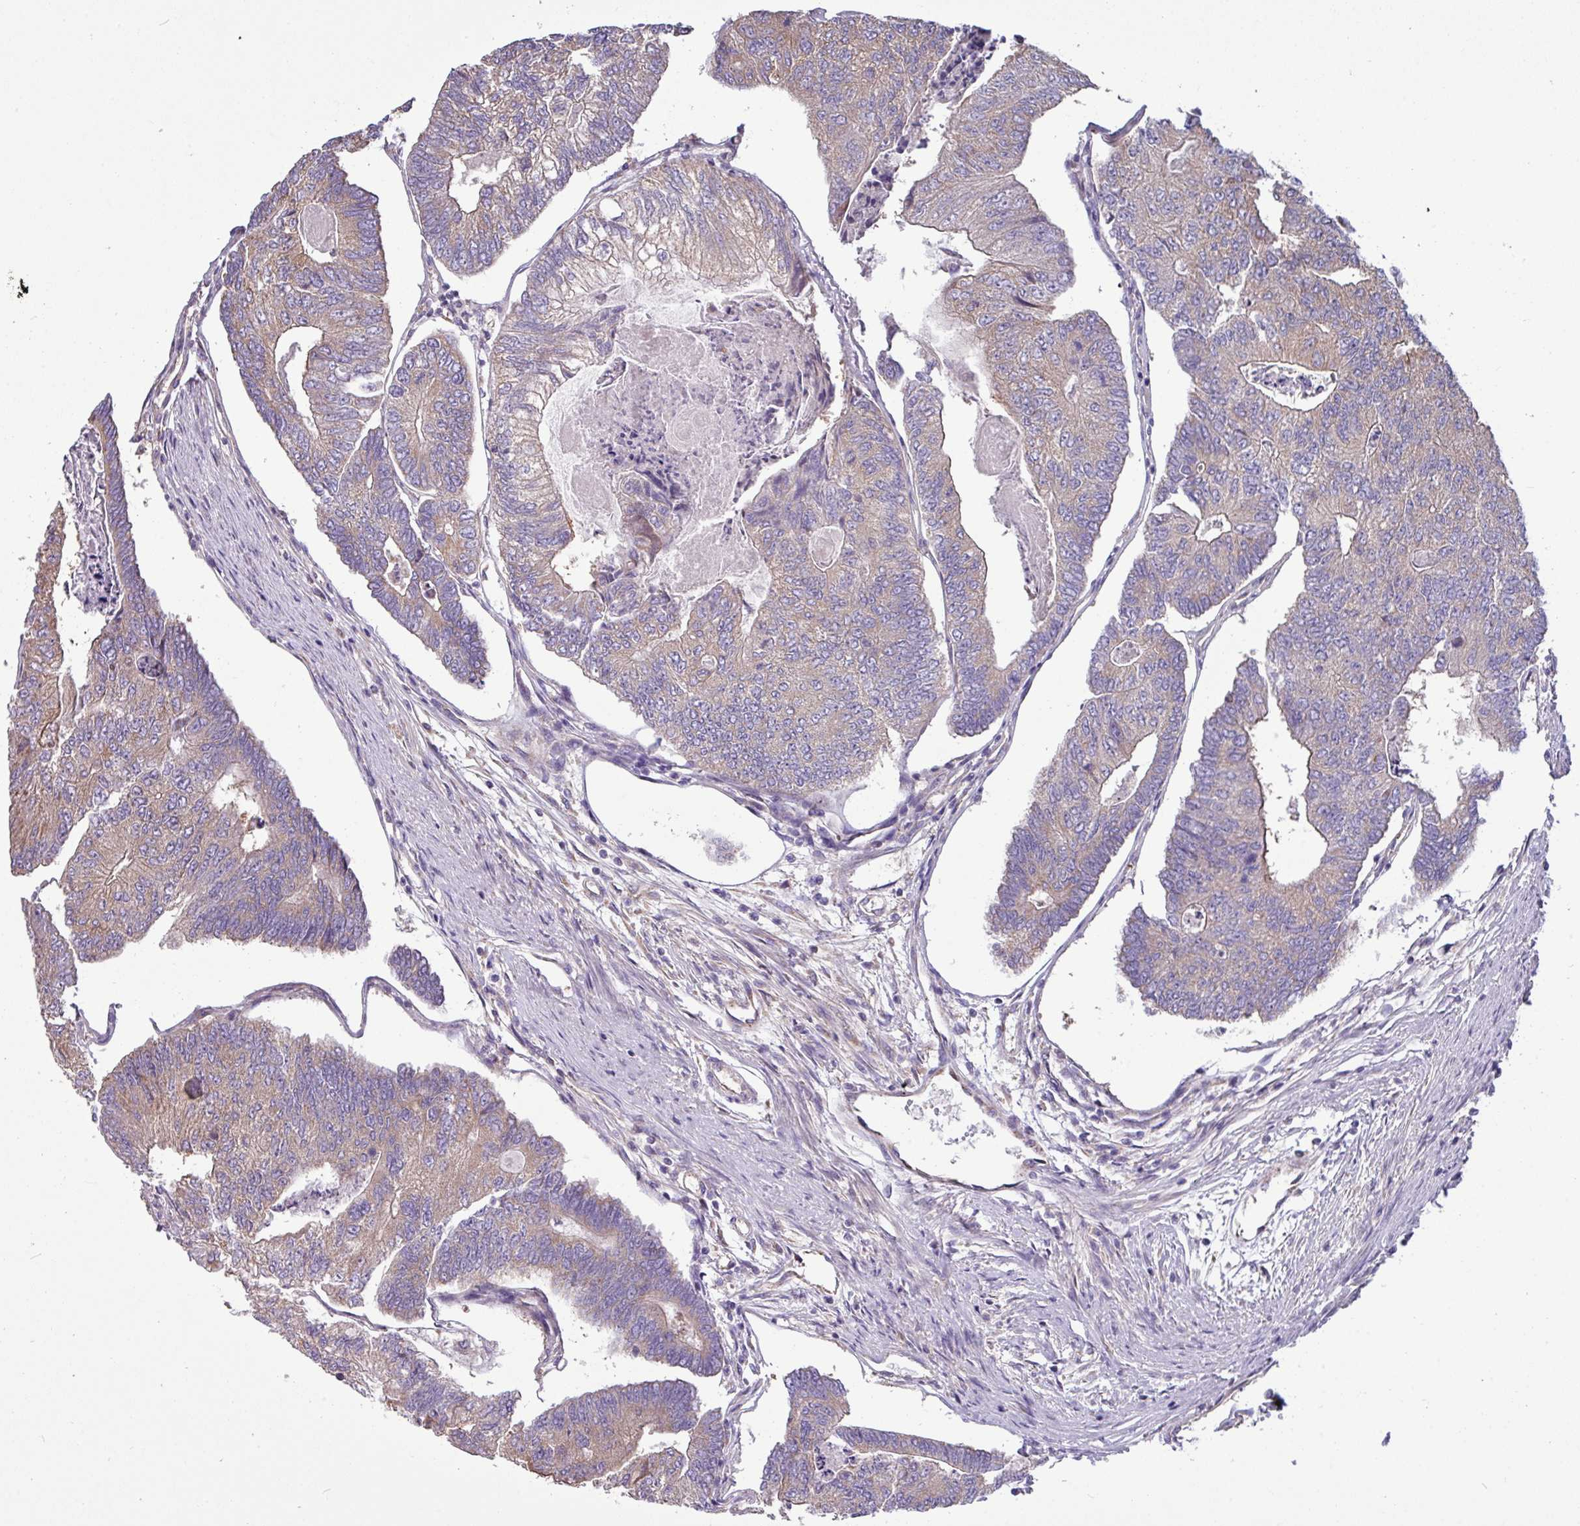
{"staining": {"intensity": "weak", "quantity": "25%-75%", "location": "cytoplasmic/membranous"}, "tissue": "colorectal cancer", "cell_type": "Tumor cells", "image_type": "cancer", "snomed": [{"axis": "morphology", "description": "Adenocarcinoma, NOS"}, {"axis": "topography", "description": "Colon"}], "caption": "Immunohistochemical staining of human colorectal cancer (adenocarcinoma) reveals low levels of weak cytoplasmic/membranous protein expression in approximately 25%-75% of tumor cells. Using DAB (brown) and hematoxylin (blue) stains, captured at high magnification using brightfield microscopy.", "gene": "PPM1J", "patient": {"sex": "female", "age": 67}}